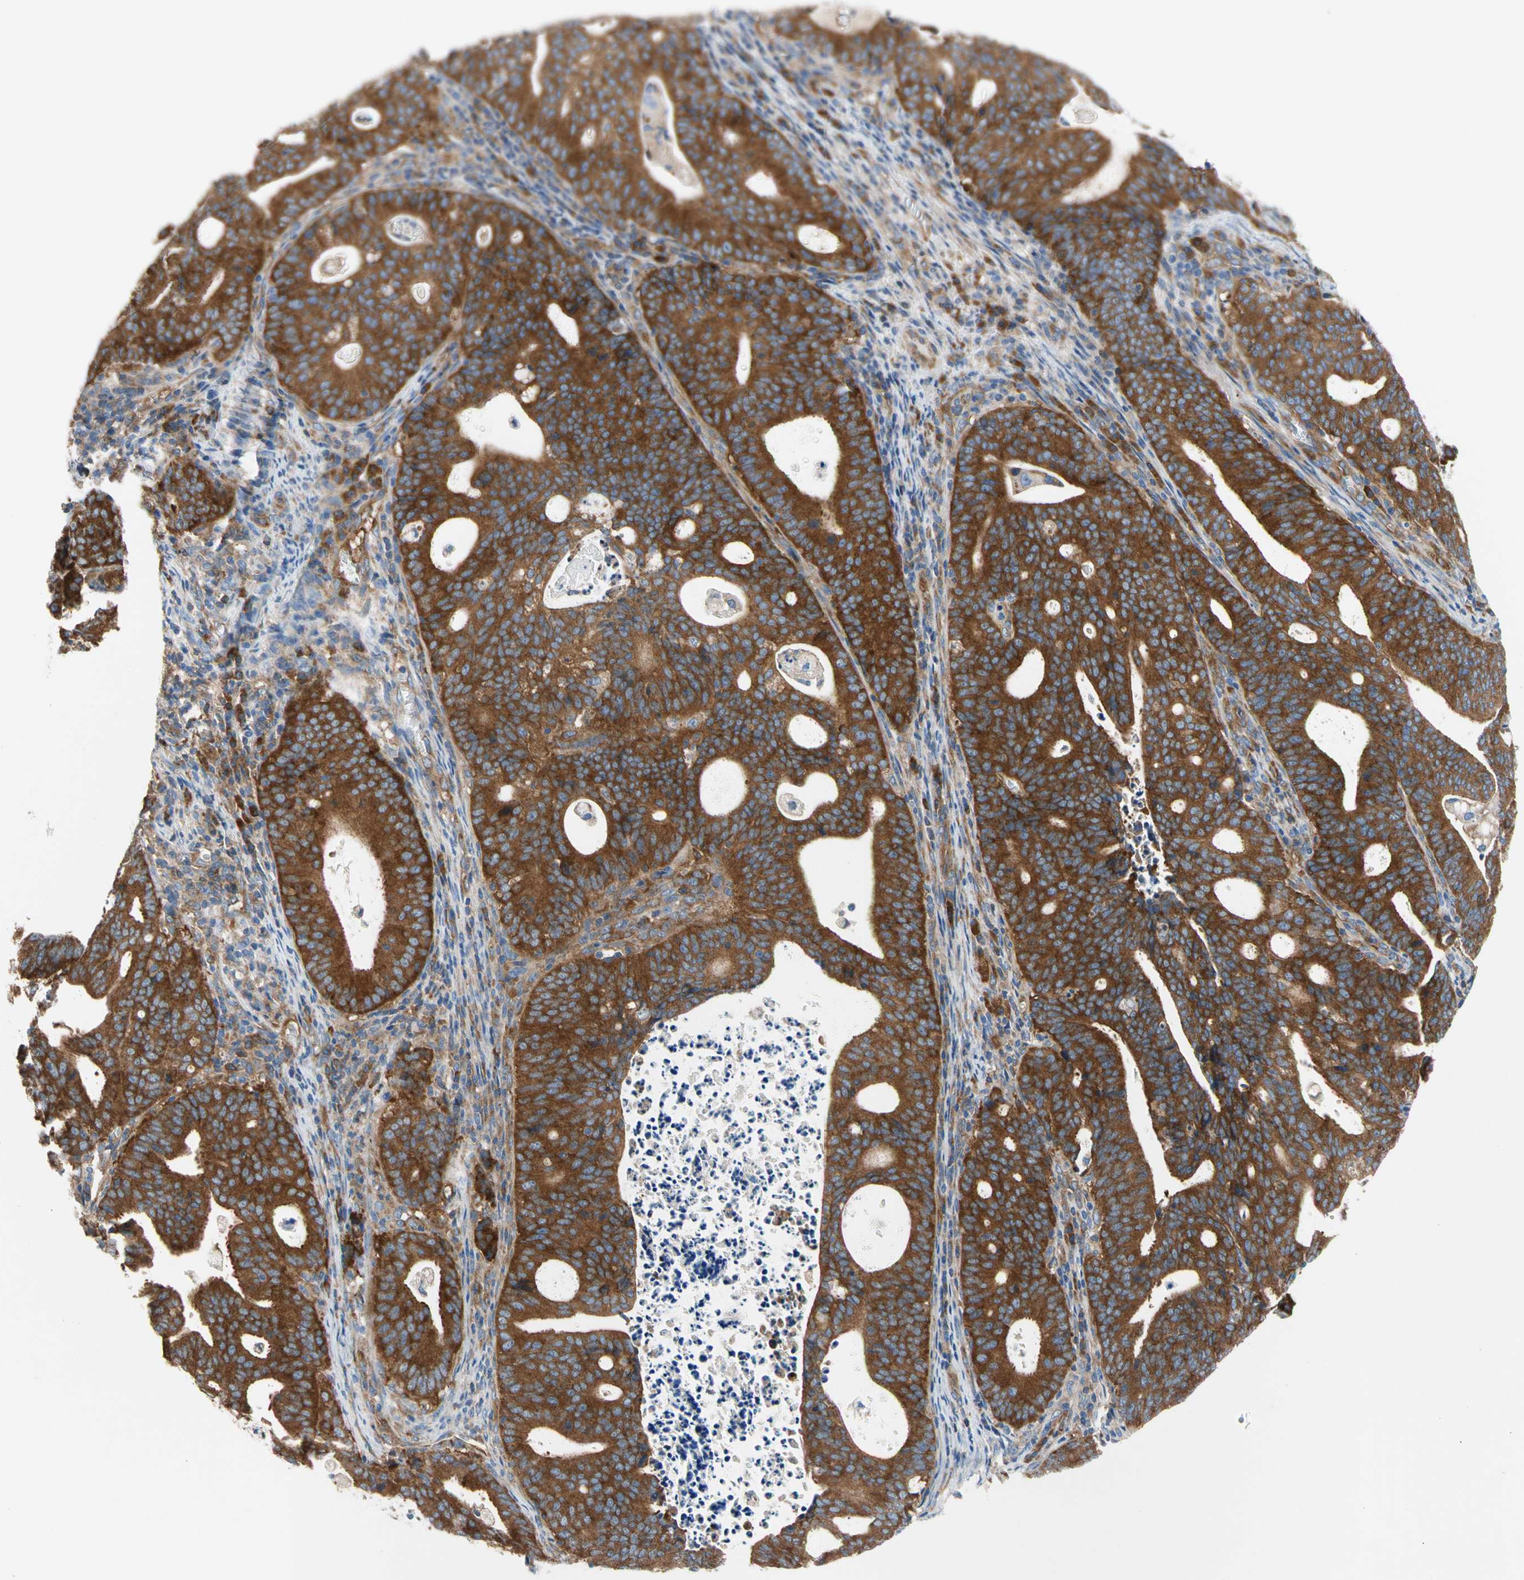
{"staining": {"intensity": "strong", "quantity": ">75%", "location": "cytoplasmic/membranous"}, "tissue": "endometrial cancer", "cell_type": "Tumor cells", "image_type": "cancer", "snomed": [{"axis": "morphology", "description": "Adenocarcinoma, NOS"}, {"axis": "topography", "description": "Uterus"}], "caption": "Protein expression analysis of human endometrial adenocarcinoma reveals strong cytoplasmic/membranous staining in about >75% of tumor cells.", "gene": "GPHN", "patient": {"sex": "female", "age": 83}}